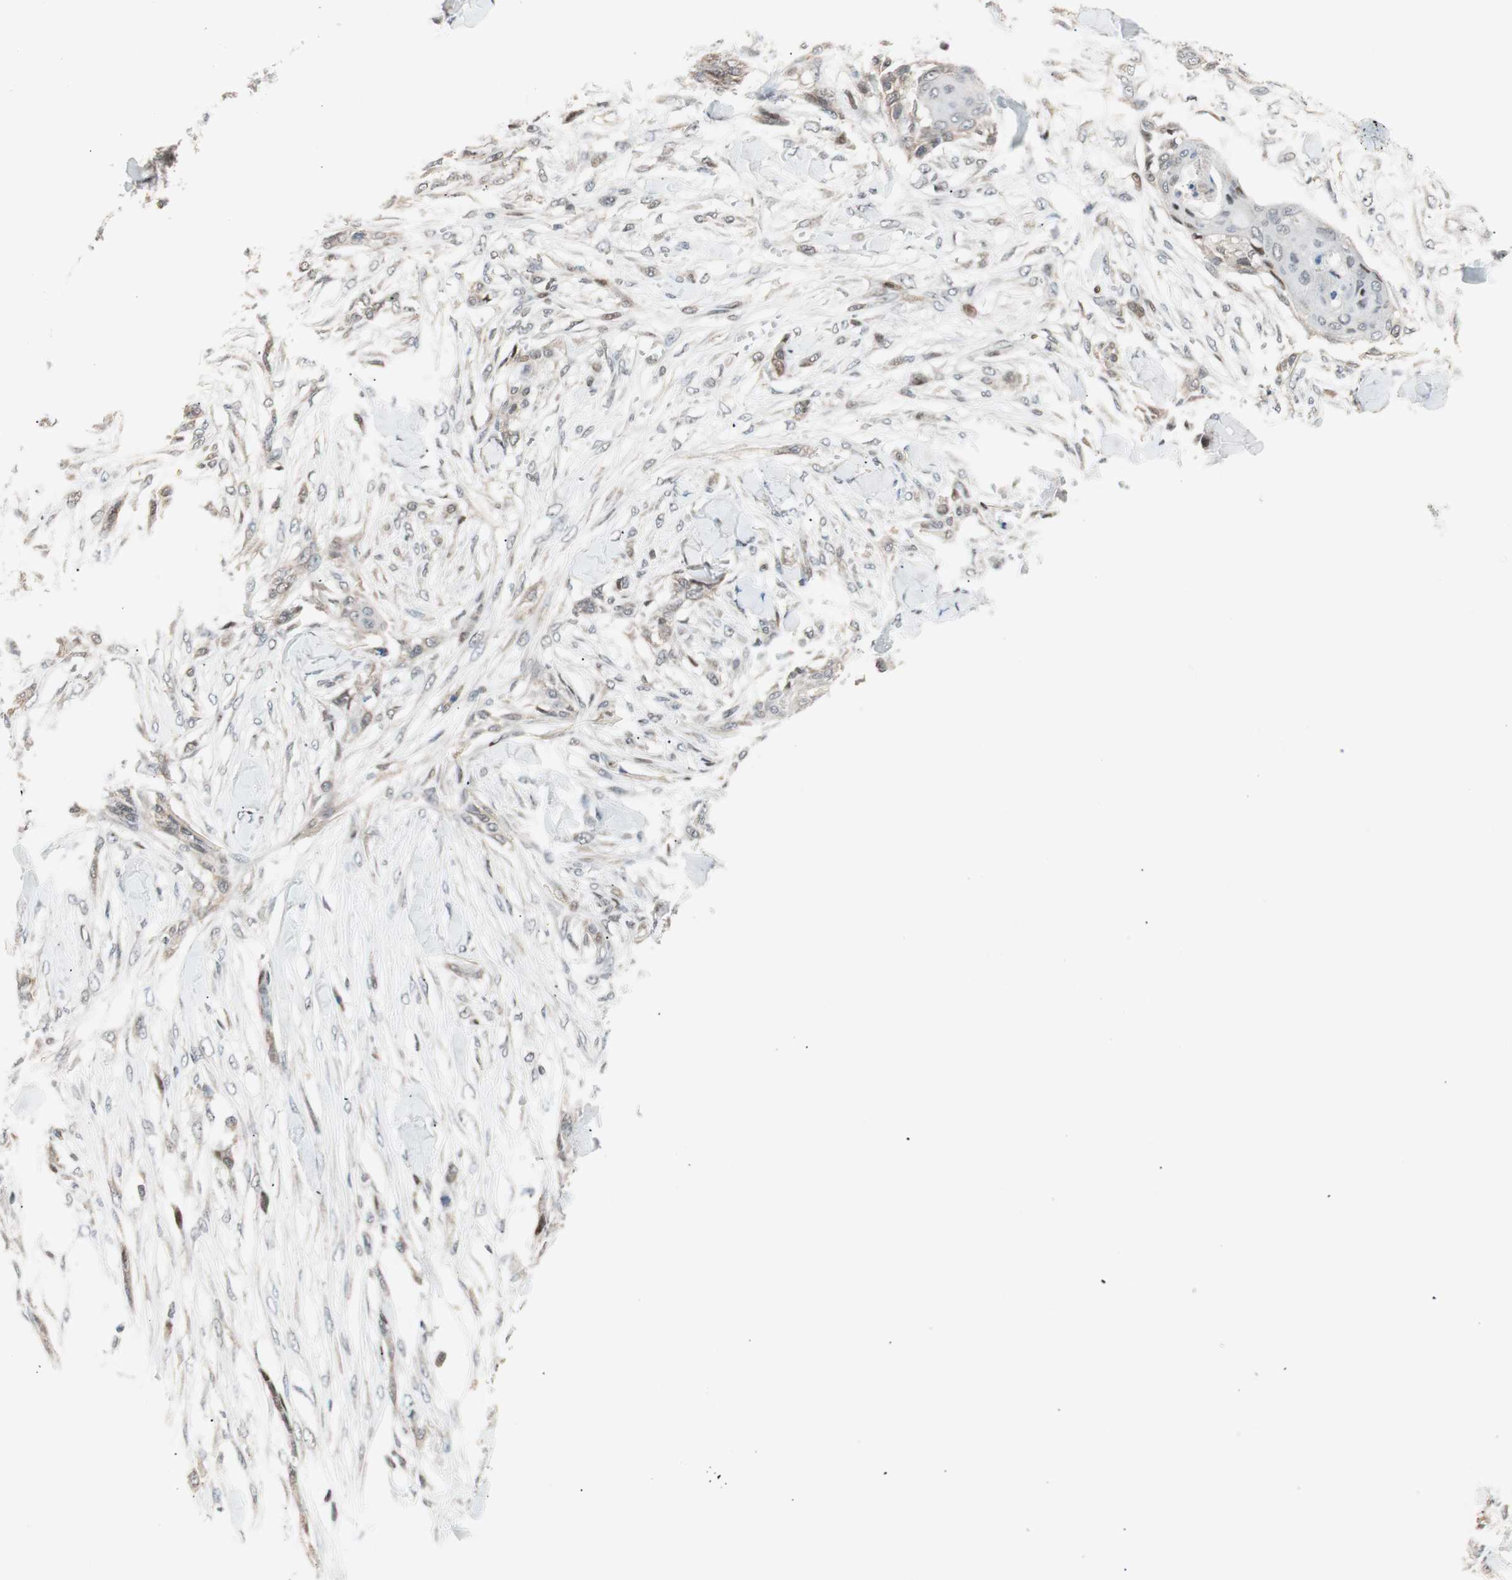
{"staining": {"intensity": "negative", "quantity": "none", "location": "none"}, "tissue": "skin cancer", "cell_type": "Tumor cells", "image_type": "cancer", "snomed": [{"axis": "morphology", "description": "Squamous cell carcinoma, NOS"}, {"axis": "topography", "description": "Skin"}], "caption": "Tumor cells show no significant protein staining in skin cancer (squamous cell carcinoma).", "gene": "POLH", "patient": {"sex": "female", "age": 59}}